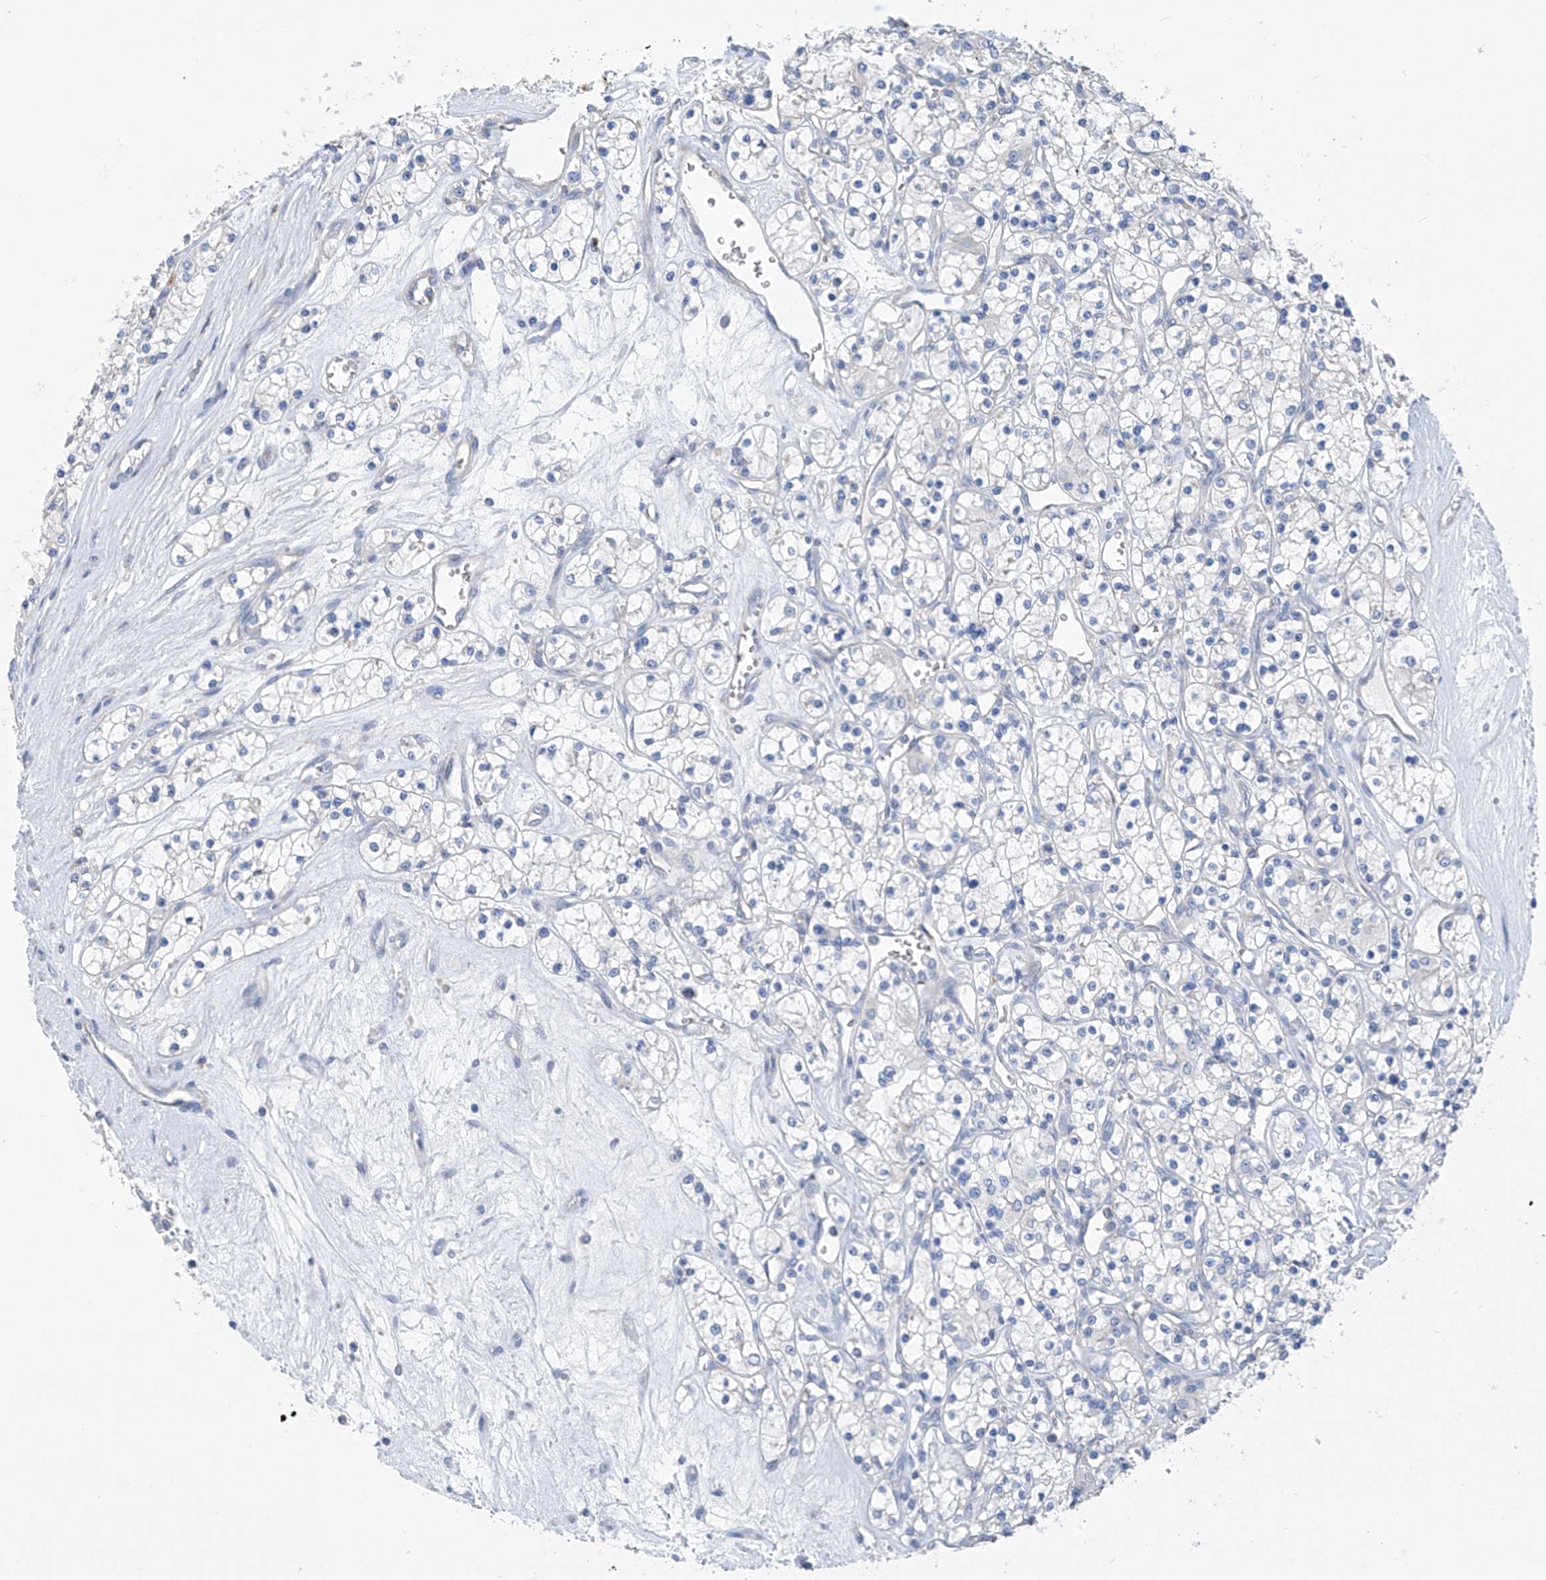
{"staining": {"intensity": "negative", "quantity": "none", "location": "none"}, "tissue": "renal cancer", "cell_type": "Tumor cells", "image_type": "cancer", "snomed": [{"axis": "morphology", "description": "Adenocarcinoma, NOS"}, {"axis": "topography", "description": "Kidney"}], "caption": "There is no significant expression in tumor cells of renal adenocarcinoma.", "gene": "SYN3", "patient": {"sex": "female", "age": 59}}